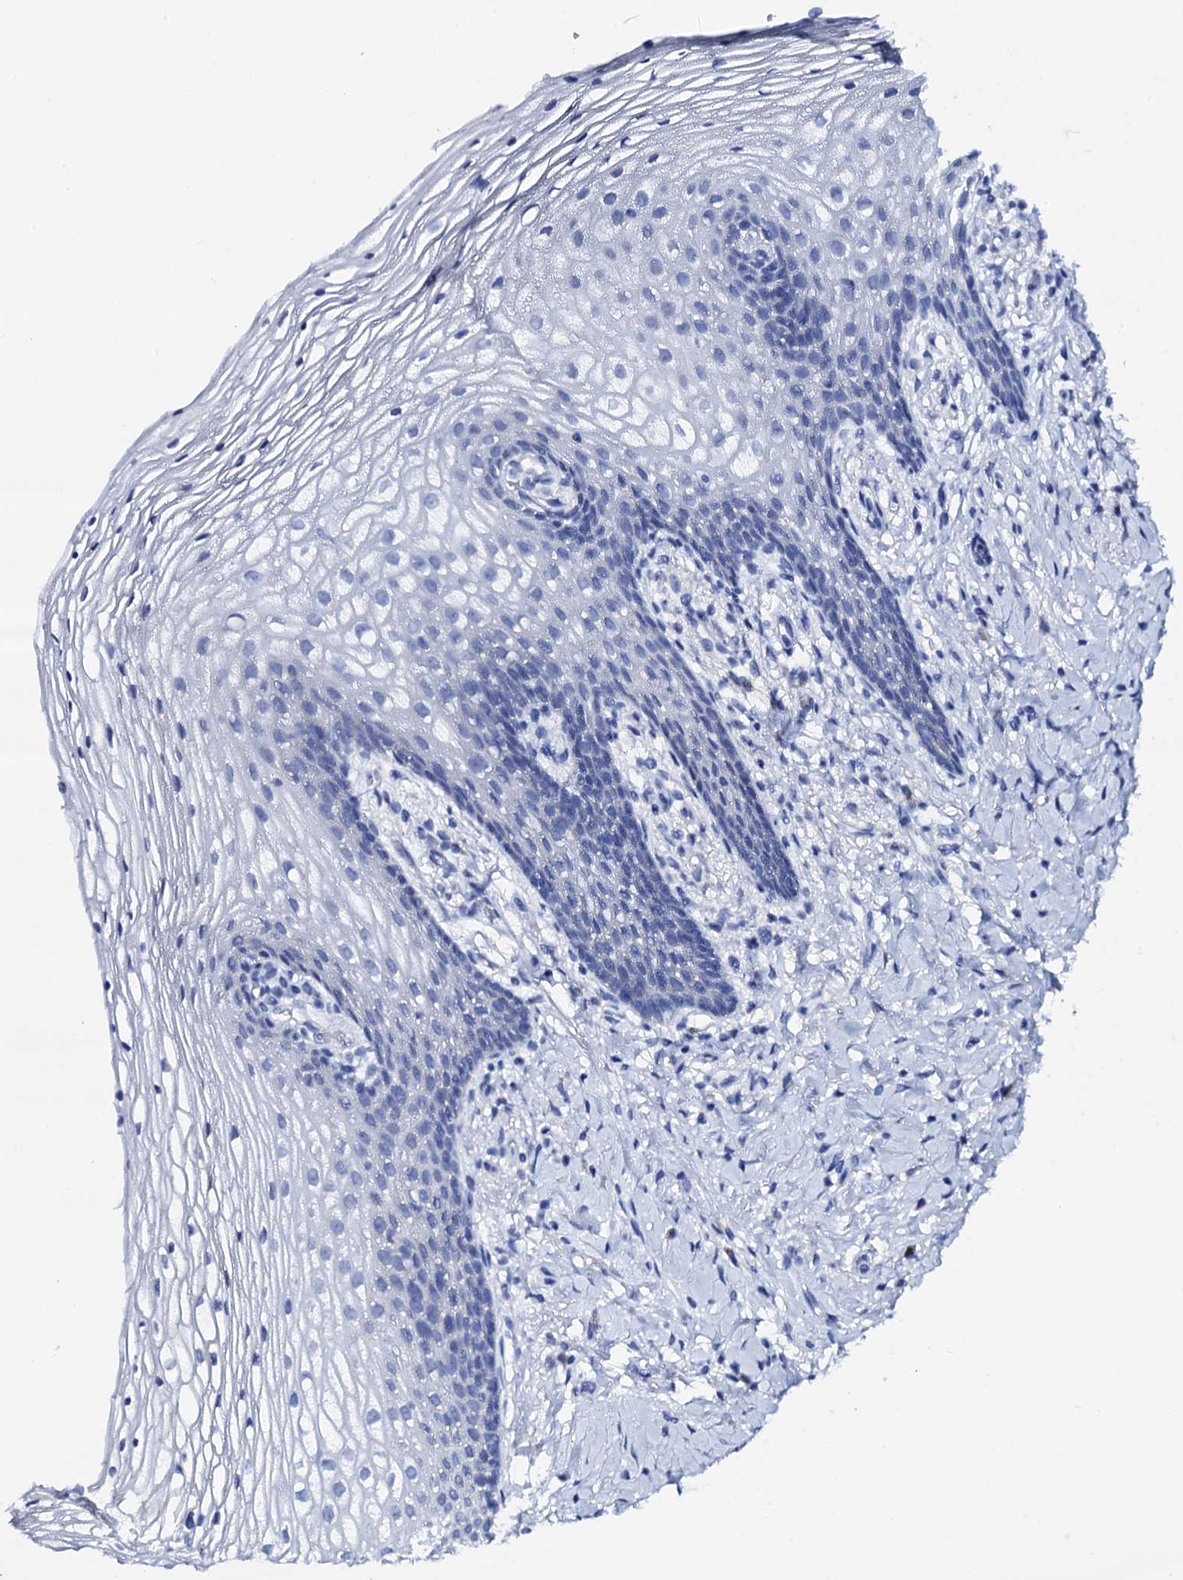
{"staining": {"intensity": "negative", "quantity": "none", "location": "none"}, "tissue": "vagina", "cell_type": "Squamous epithelial cells", "image_type": "normal", "snomed": [{"axis": "morphology", "description": "Normal tissue, NOS"}, {"axis": "topography", "description": "Vagina"}], "caption": "Immunohistochemical staining of benign human vagina reveals no significant expression in squamous epithelial cells. (IHC, brightfield microscopy, high magnification).", "gene": "ACADSB", "patient": {"sex": "female", "age": 60}}